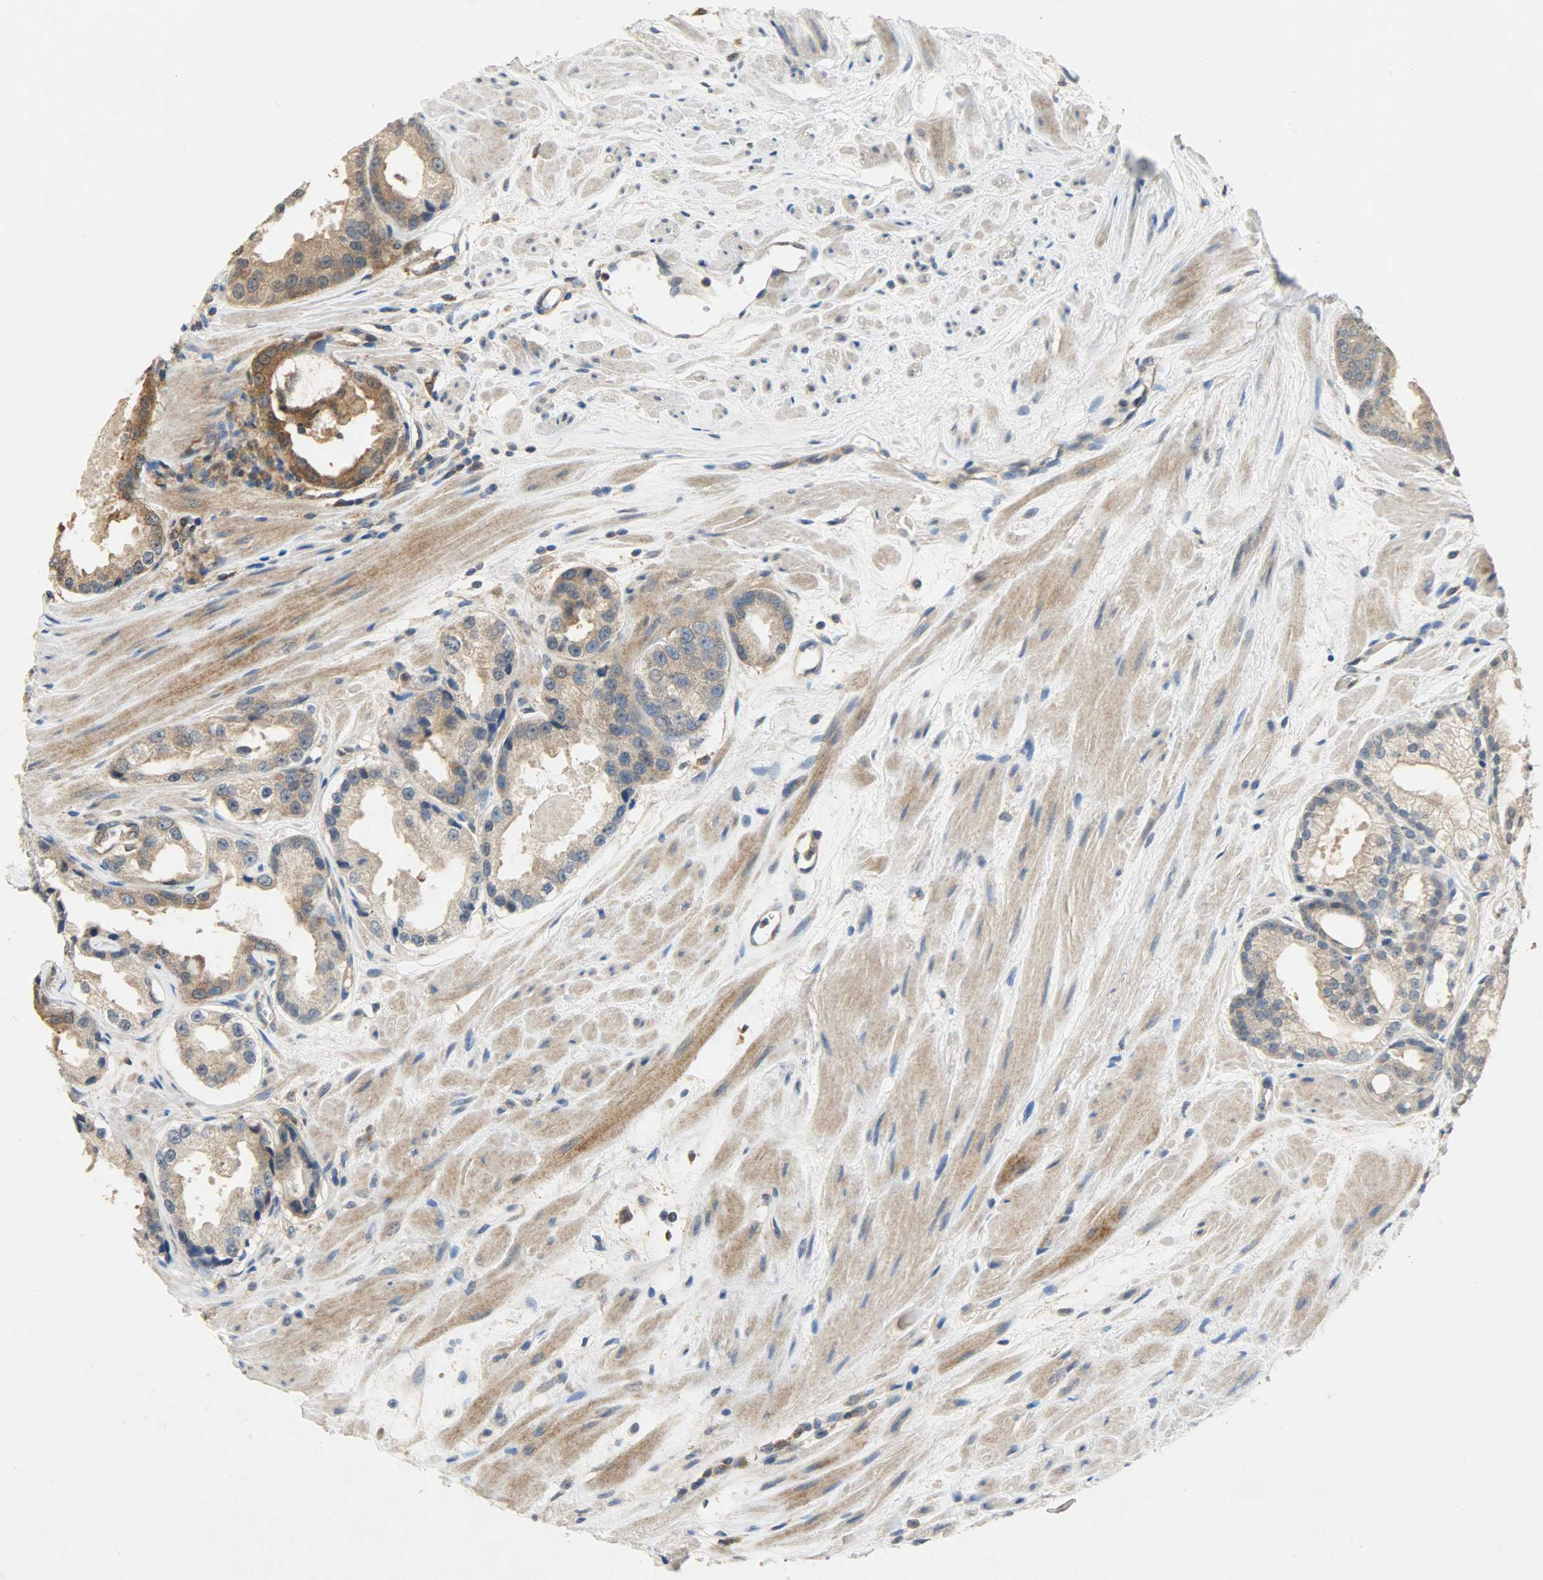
{"staining": {"intensity": "moderate", "quantity": ">75%", "location": "cytoplasmic/membranous"}, "tissue": "prostate cancer", "cell_type": "Tumor cells", "image_type": "cancer", "snomed": [{"axis": "morphology", "description": "Adenocarcinoma, Medium grade"}, {"axis": "topography", "description": "Prostate"}], "caption": "Protein positivity by immunohistochemistry (IHC) demonstrates moderate cytoplasmic/membranous positivity in approximately >75% of tumor cells in prostate cancer (adenocarcinoma (medium-grade)). Immunohistochemistry (ihc) stains the protein of interest in brown and the nuclei are stained blue.", "gene": "TRIM21", "patient": {"sex": "male", "age": 60}}